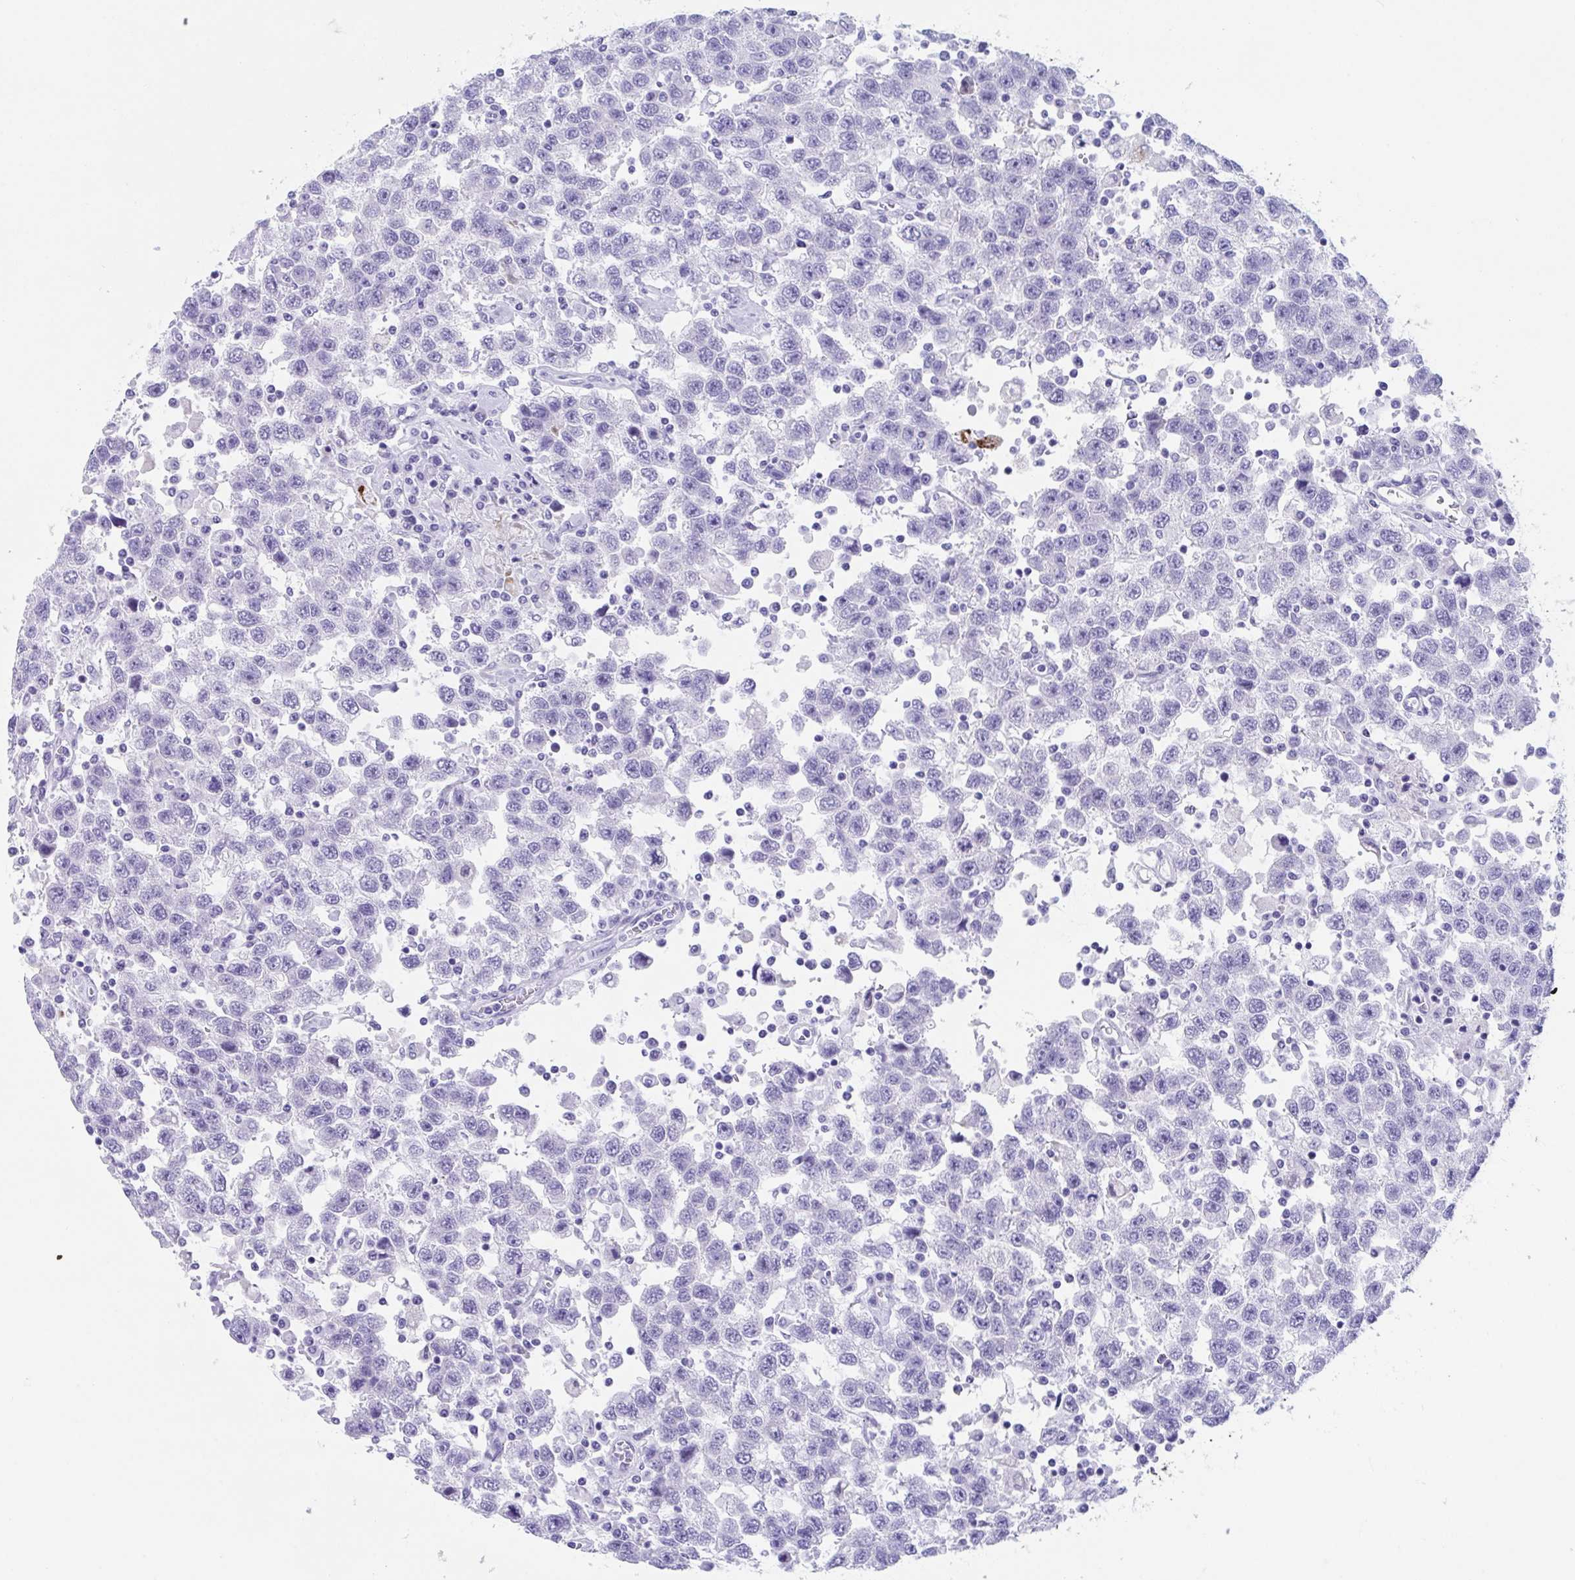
{"staining": {"intensity": "negative", "quantity": "none", "location": "none"}, "tissue": "testis cancer", "cell_type": "Tumor cells", "image_type": "cancer", "snomed": [{"axis": "morphology", "description": "Seminoma, NOS"}, {"axis": "topography", "description": "Testis"}], "caption": "A micrograph of human testis cancer is negative for staining in tumor cells. (Immunohistochemistry, brightfield microscopy, high magnification).", "gene": "TTC30B", "patient": {"sex": "male", "age": 41}}